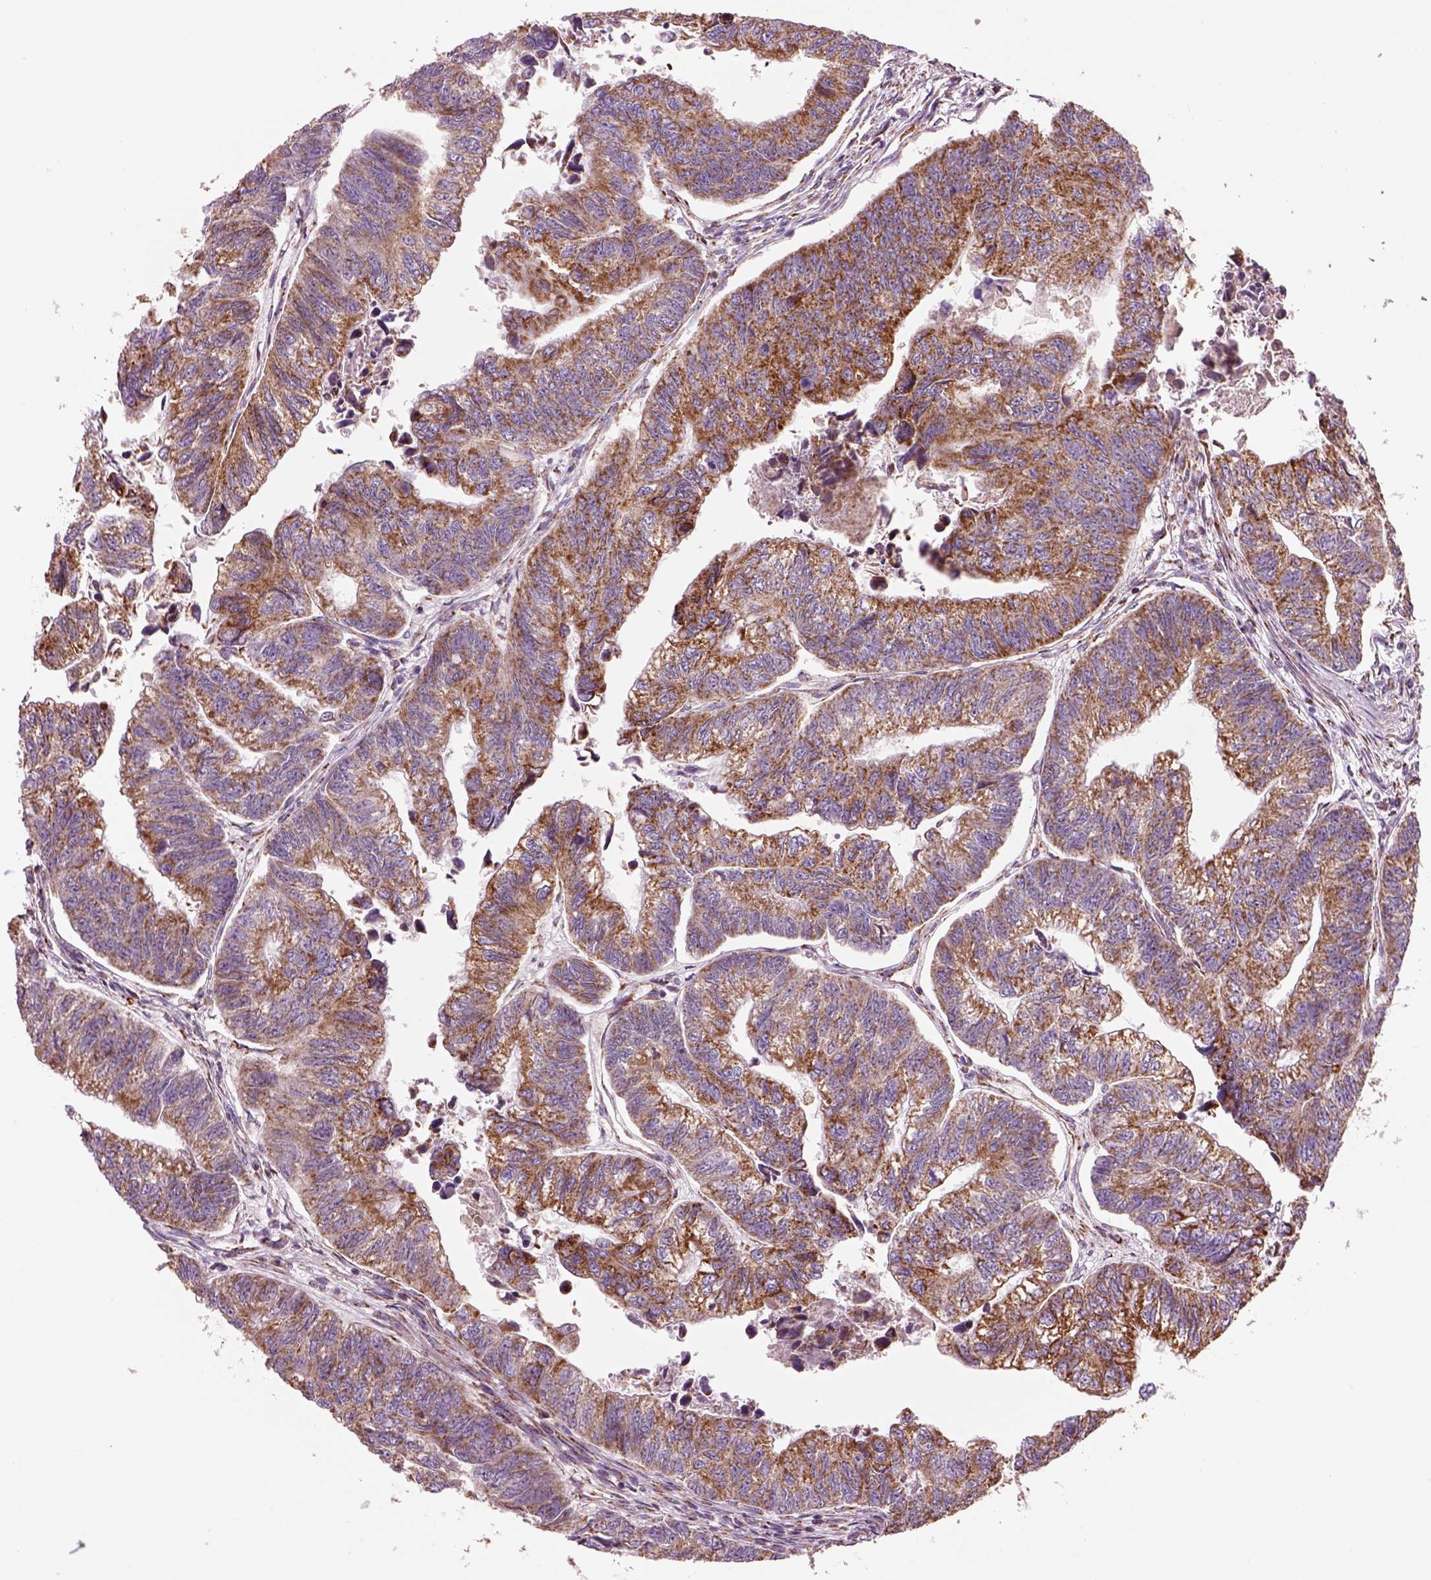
{"staining": {"intensity": "moderate", "quantity": ">75%", "location": "cytoplasmic/membranous"}, "tissue": "colorectal cancer", "cell_type": "Tumor cells", "image_type": "cancer", "snomed": [{"axis": "morphology", "description": "Adenocarcinoma, NOS"}, {"axis": "topography", "description": "Colon"}], "caption": "A photomicrograph of human colorectal cancer (adenocarcinoma) stained for a protein shows moderate cytoplasmic/membranous brown staining in tumor cells.", "gene": "SLC25A24", "patient": {"sex": "female", "age": 65}}